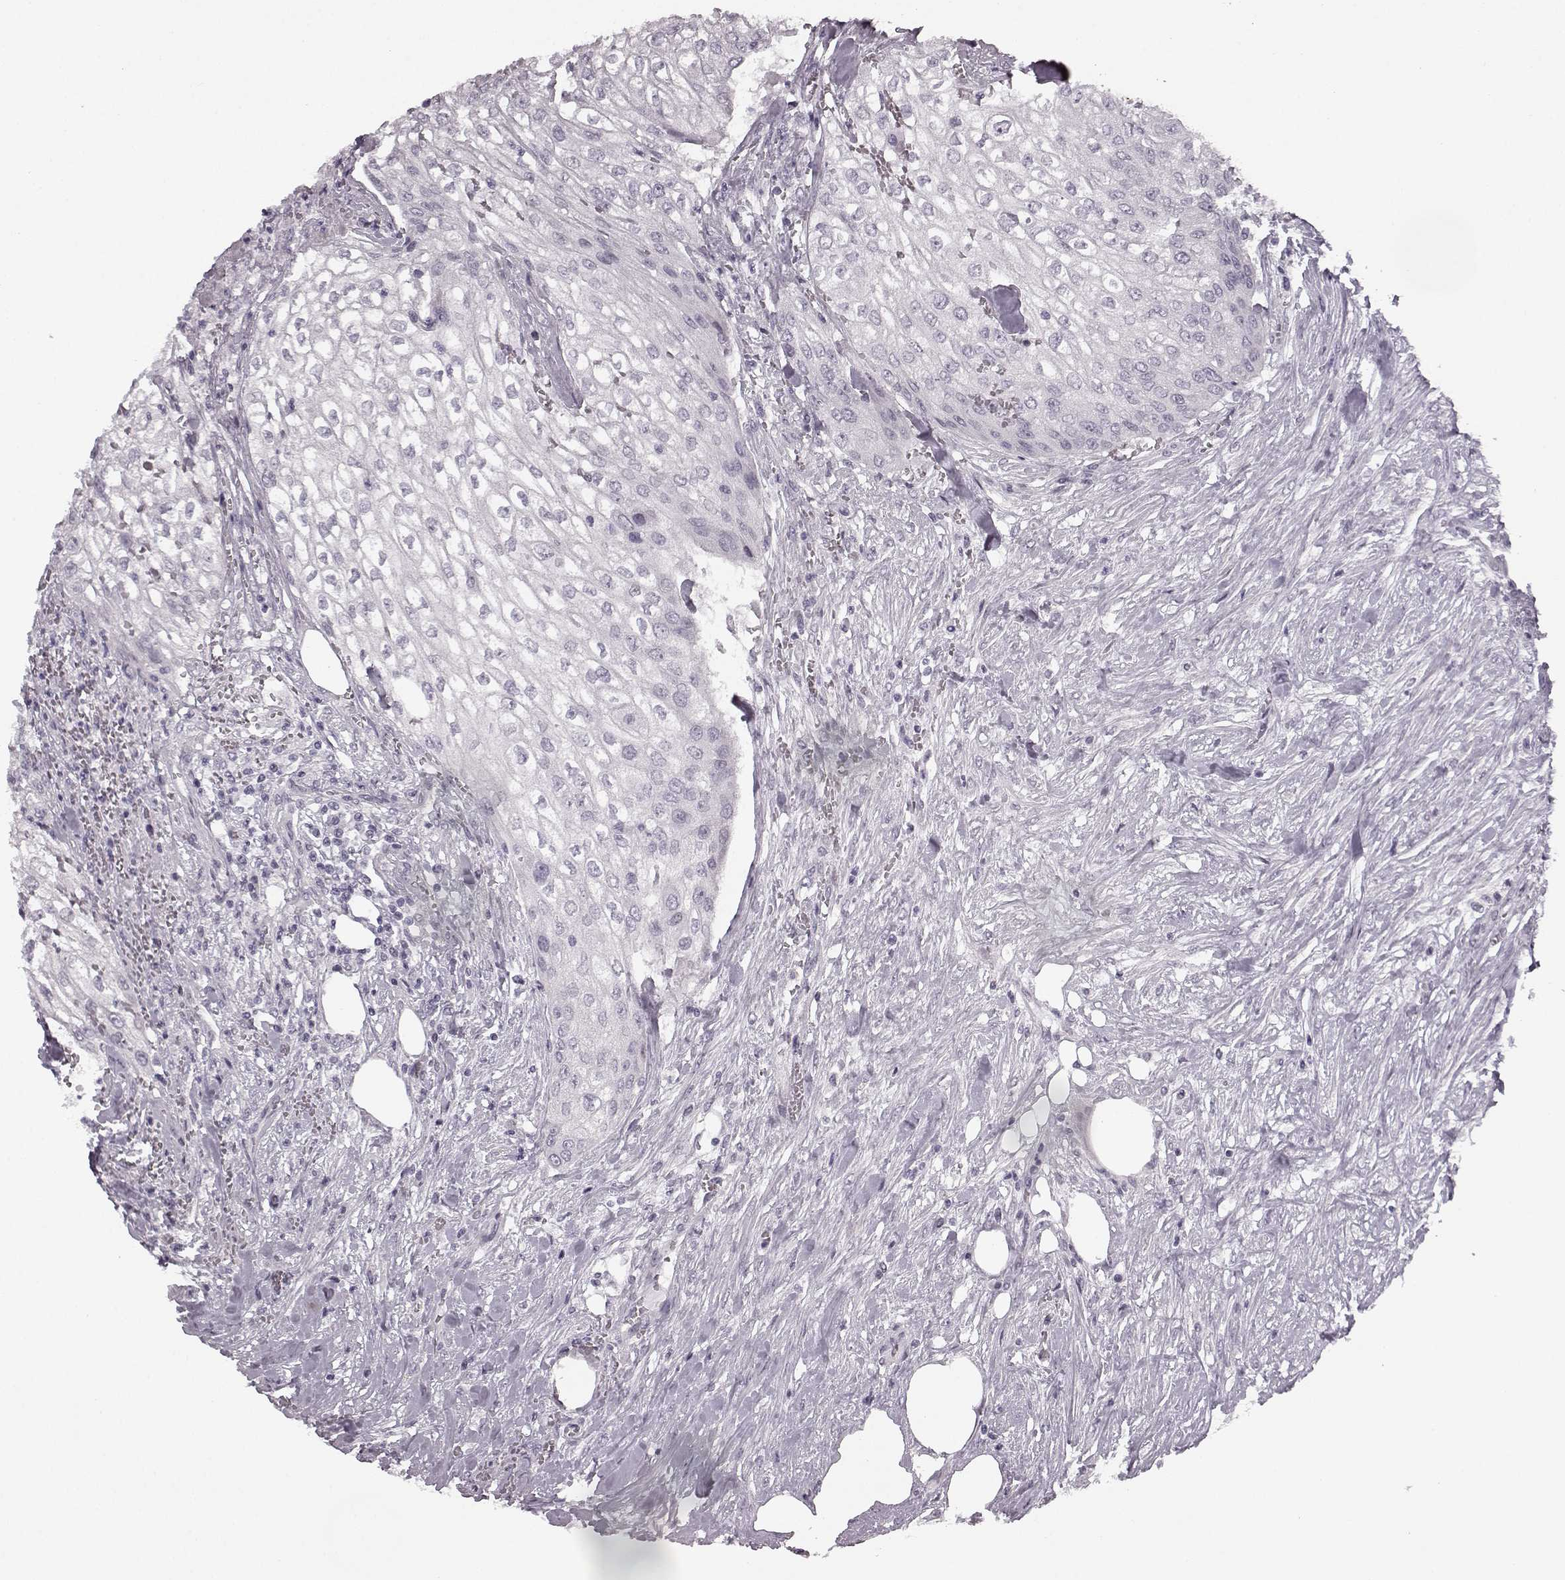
{"staining": {"intensity": "negative", "quantity": "none", "location": "none"}, "tissue": "urothelial cancer", "cell_type": "Tumor cells", "image_type": "cancer", "snomed": [{"axis": "morphology", "description": "Urothelial carcinoma, High grade"}, {"axis": "topography", "description": "Urinary bladder"}], "caption": "High power microscopy photomicrograph of an immunohistochemistry (IHC) image of urothelial cancer, revealing no significant expression in tumor cells. Nuclei are stained in blue.", "gene": "SEMG2", "patient": {"sex": "male", "age": 62}}